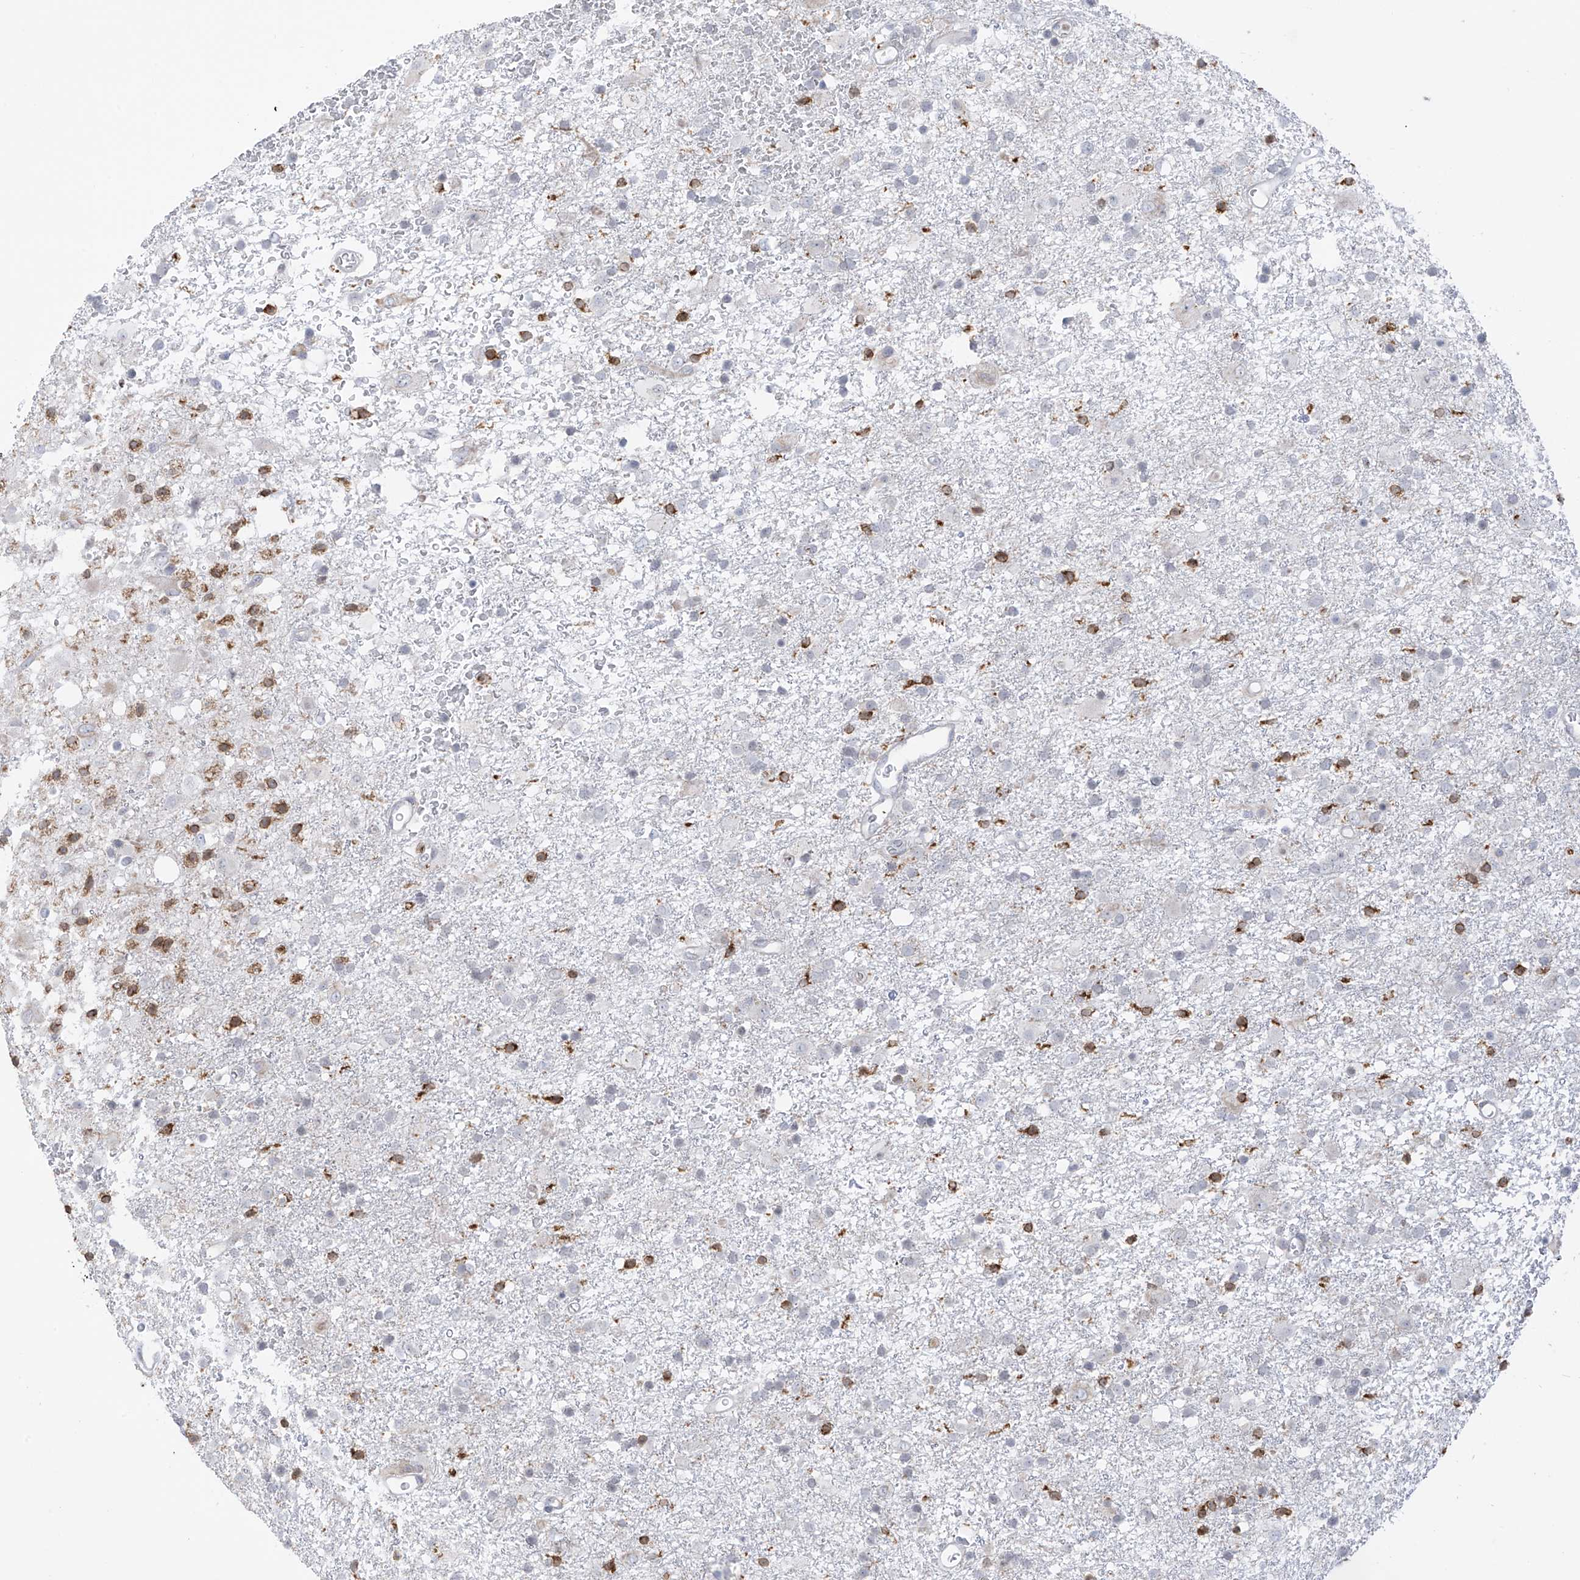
{"staining": {"intensity": "negative", "quantity": "none", "location": "none"}, "tissue": "glioma", "cell_type": "Tumor cells", "image_type": "cancer", "snomed": [{"axis": "morphology", "description": "Glioma, malignant, Low grade"}, {"axis": "topography", "description": "Brain"}], "caption": "There is no significant staining in tumor cells of low-grade glioma (malignant).", "gene": "TBXAS1", "patient": {"sex": "male", "age": 65}}